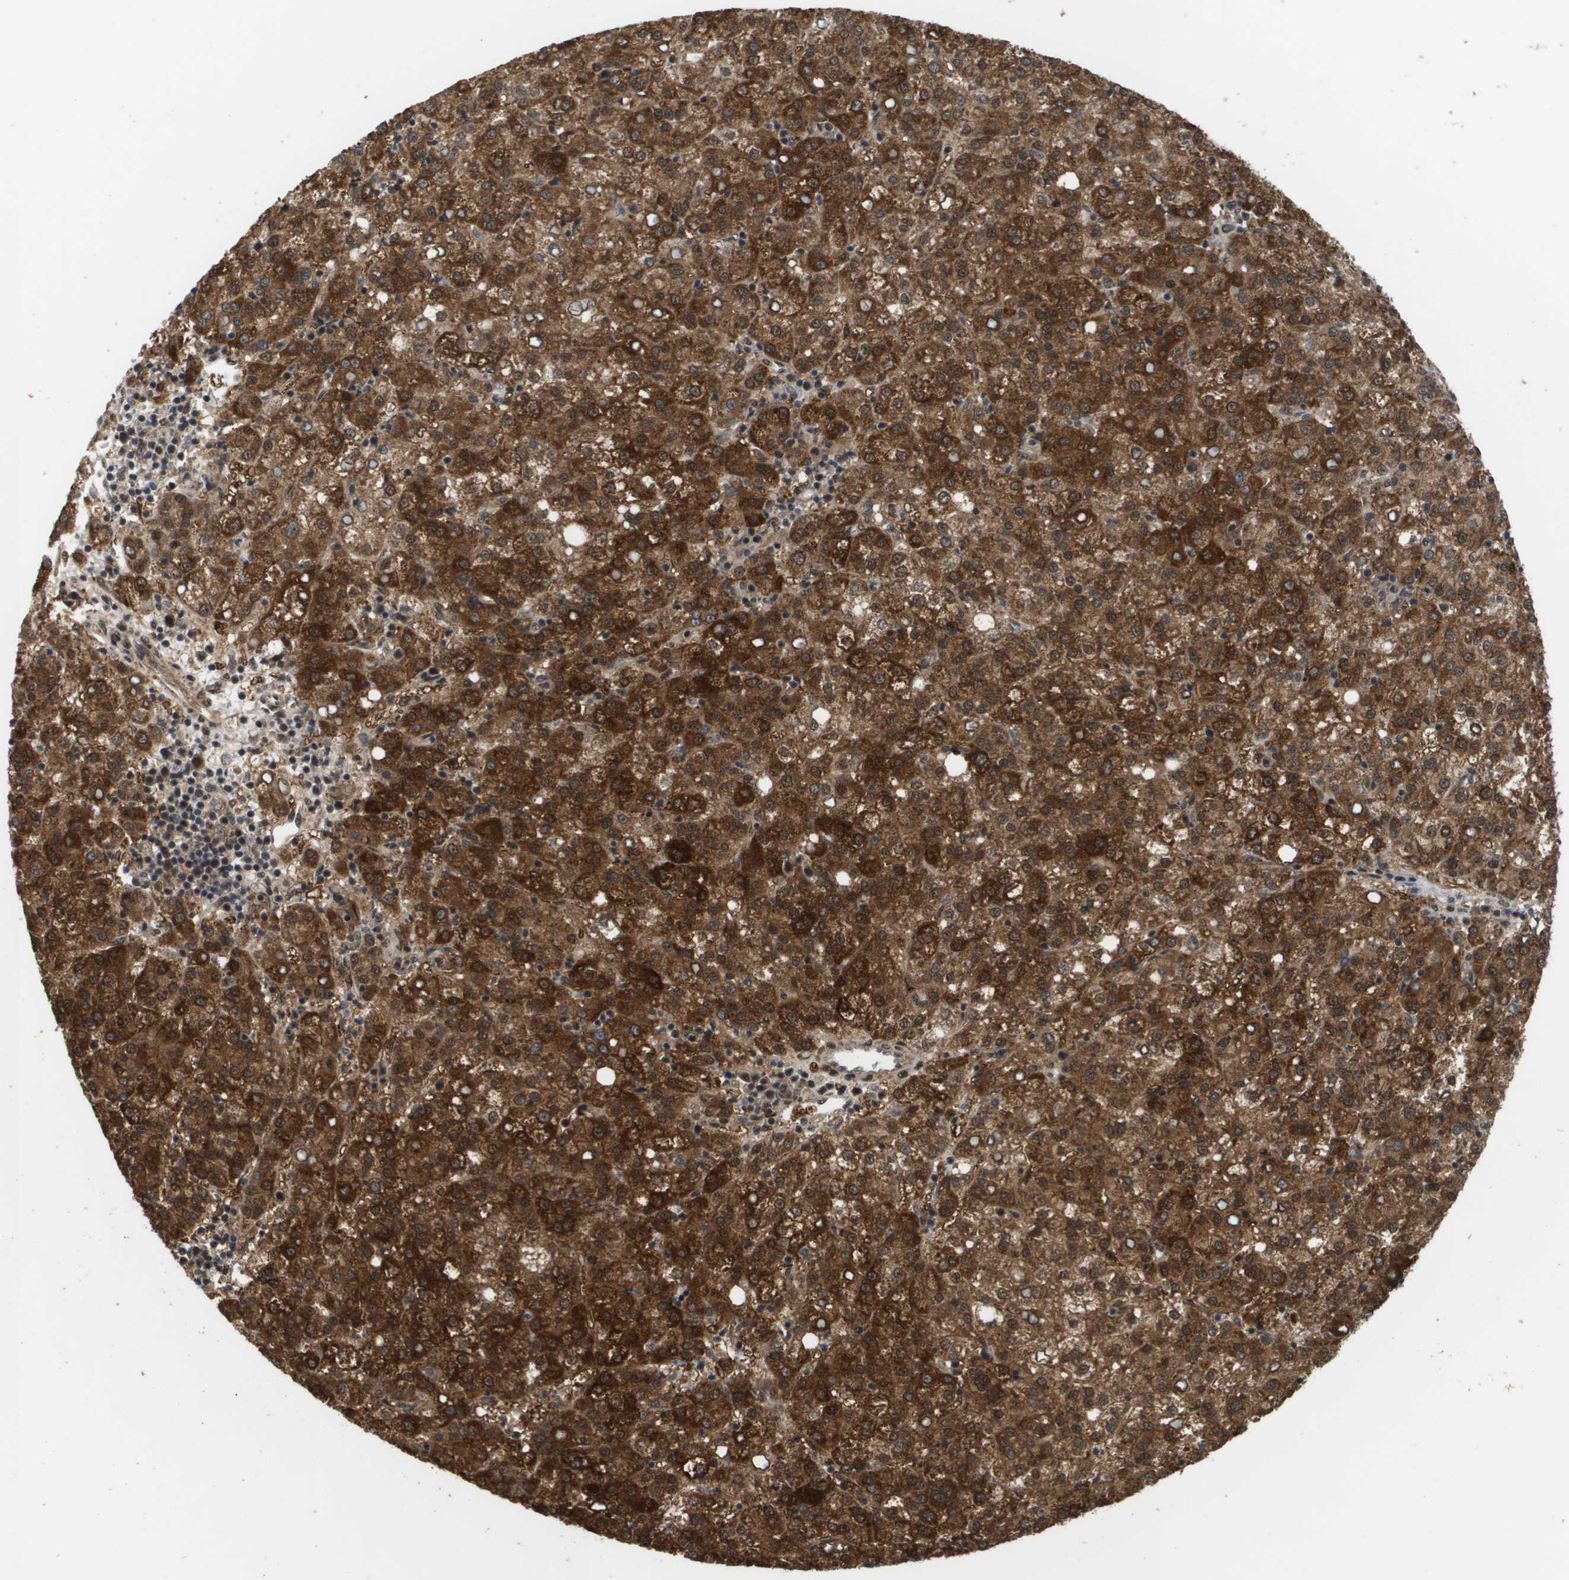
{"staining": {"intensity": "strong", "quantity": ">75%", "location": "cytoplasmic/membranous,nuclear"}, "tissue": "liver cancer", "cell_type": "Tumor cells", "image_type": "cancer", "snomed": [{"axis": "morphology", "description": "Carcinoma, Hepatocellular, NOS"}, {"axis": "topography", "description": "Liver"}], "caption": "This histopathology image exhibits immunohistochemistry (IHC) staining of human liver cancer (hepatocellular carcinoma), with high strong cytoplasmic/membranous and nuclear expression in about >75% of tumor cells.", "gene": "PRCC", "patient": {"sex": "female", "age": 58}}